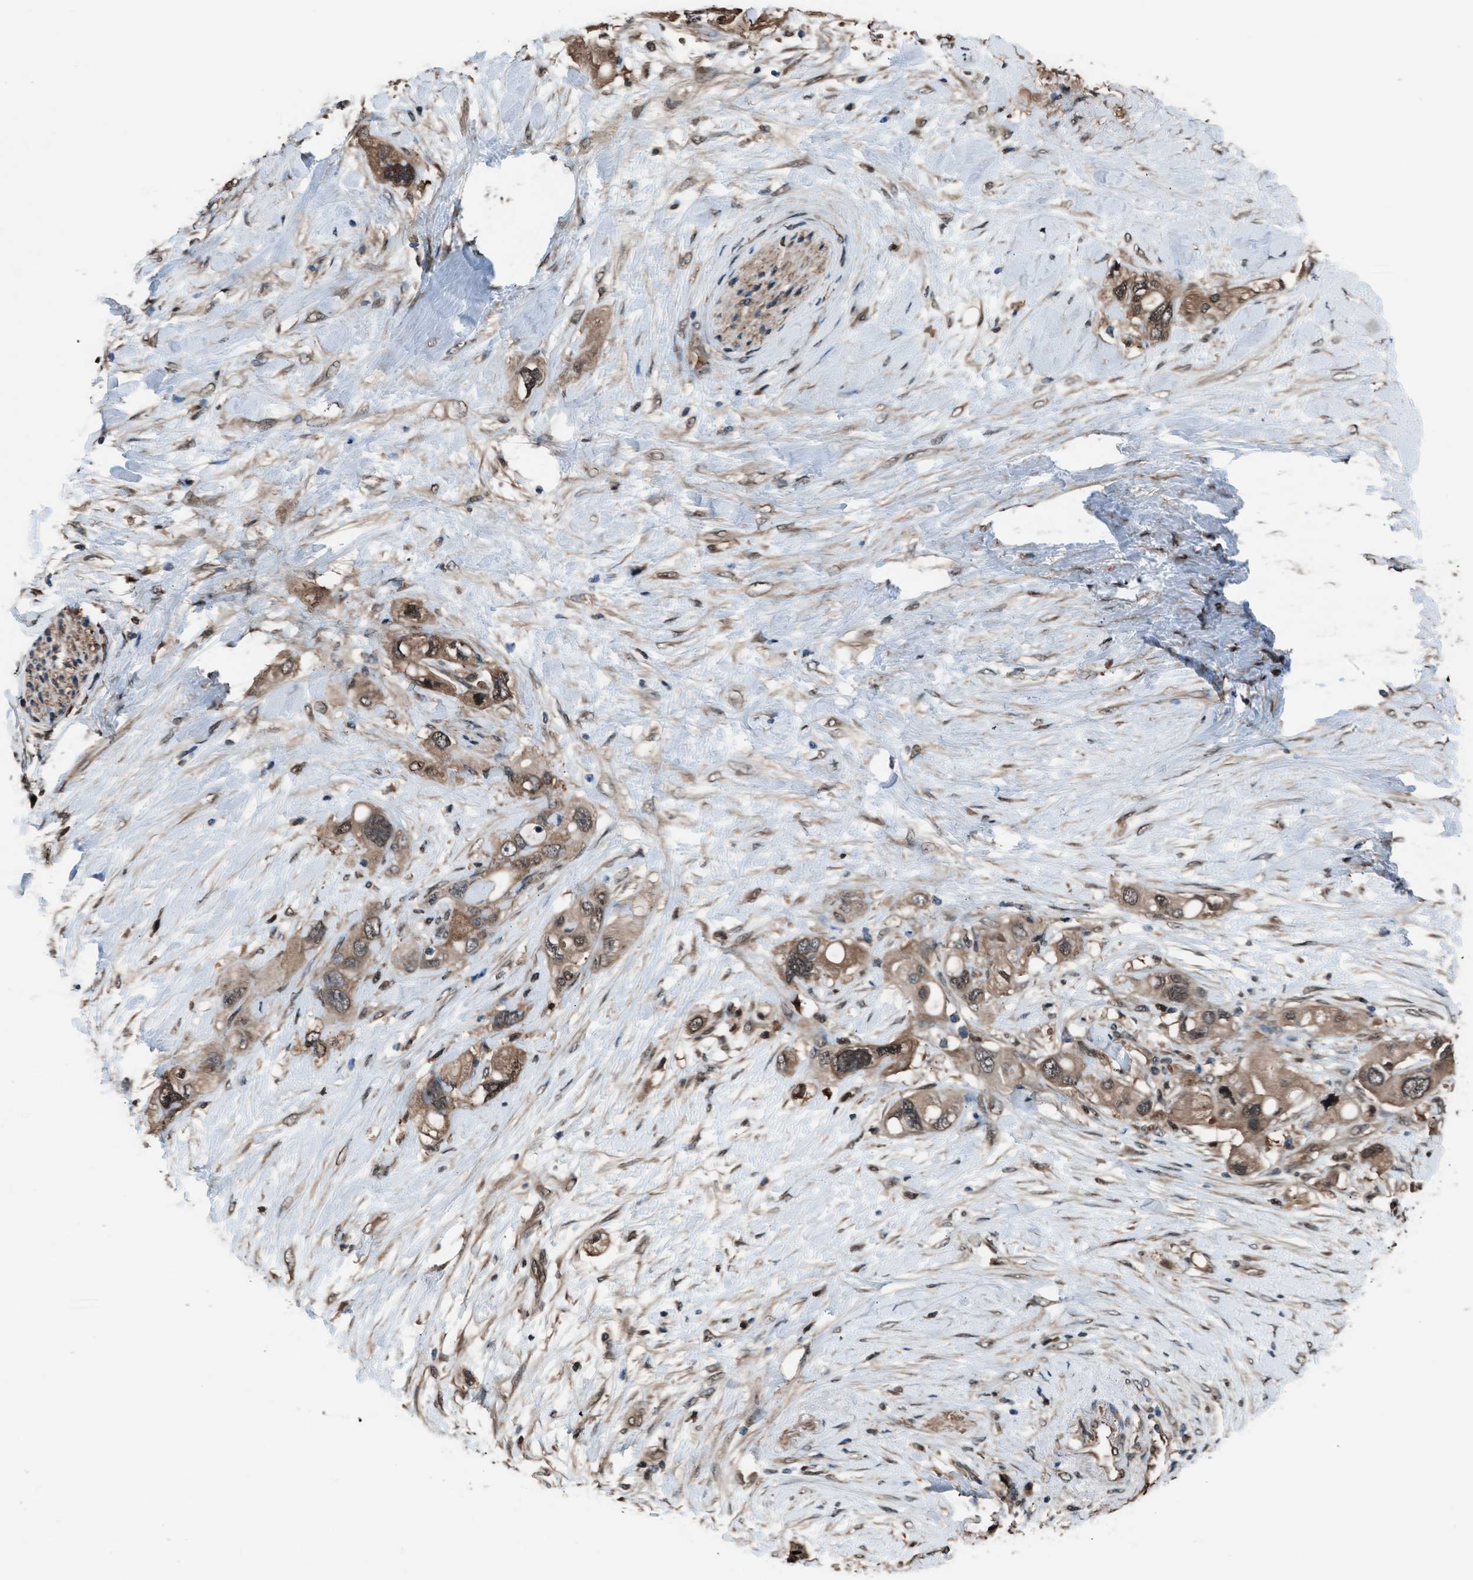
{"staining": {"intensity": "moderate", "quantity": "25%-75%", "location": "cytoplasmic/membranous,nuclear"}, "tissue": "pancreatic cancer", "cell_type": "Tumor cells", "image_type": "cancer", "snomed": [{"axis": "morphology", "description": "Adenocarcinoma, NOS"}, {"axis": "topography", "description": "Pancreas"}], "caption": "This histopathology image reveals immunohistochemistry staining of adenocarcinoma (pancreatic), with medium moderate cytoplasmic/membranous and nuclear expression in about 25%-75% of tumor cells.", "gene": "YWHAG", "patient": {"sex": "female", "age": 56}}